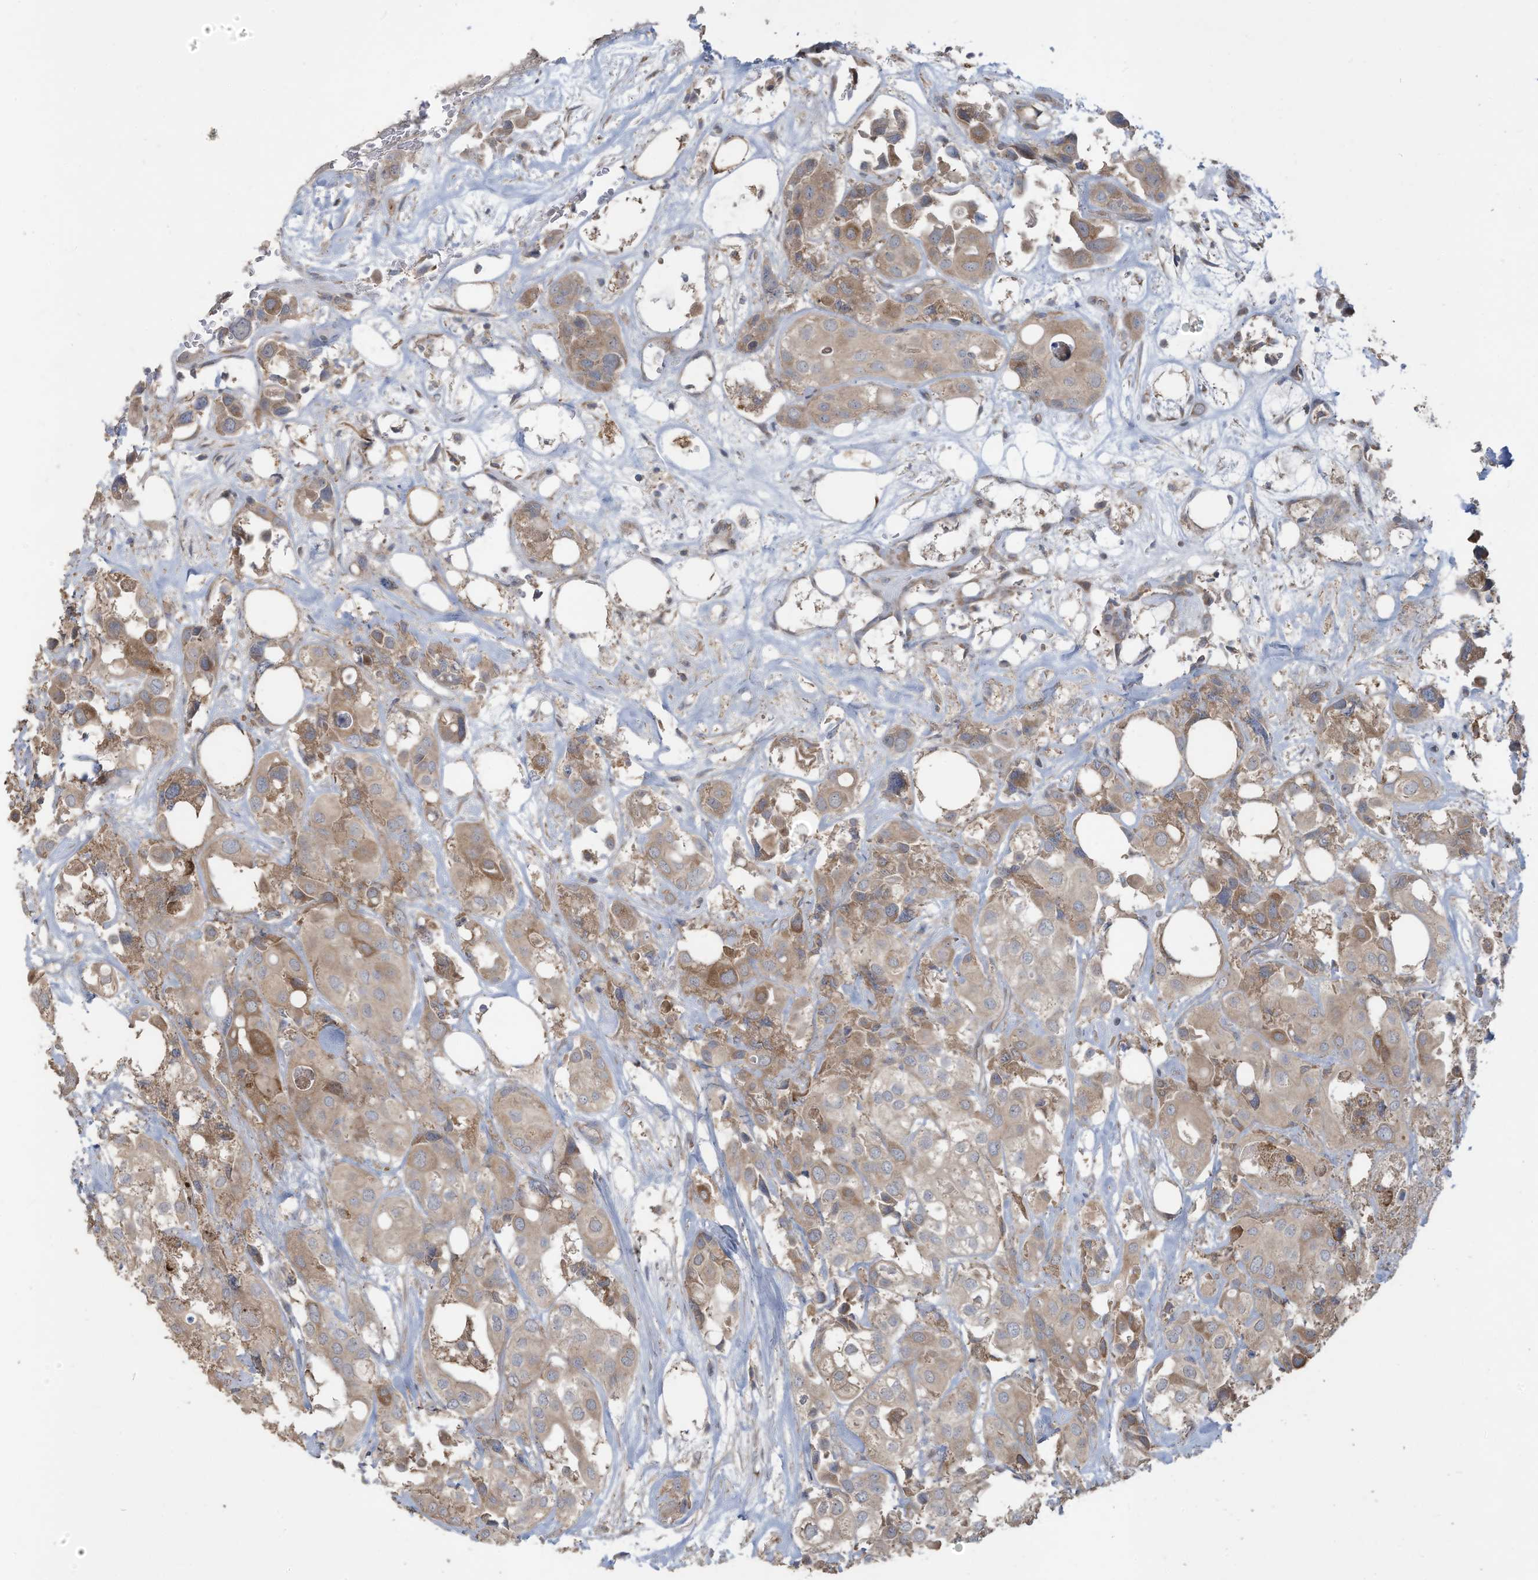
{"staining": {"intensity": "moderate", "quantity": "<25%", "location": "cytoplasmic/membranous"}, "tissue": "urothelial cancer", "cell_type": "Tumor cells", "image_type": "cancer", "snomed": [{"axis": "morphology", "description": "Urothelial carcinoma, High grade"}, {"axis": "topography", "description": "Urinary bladder"}], "caption": "Urothelial cancer stained for a protein exhibits moderate cytoplasmic/membranous positivity in tumor cells.", "gene": "MAGIX", "patient": {"sex": "male", "age": 64}}